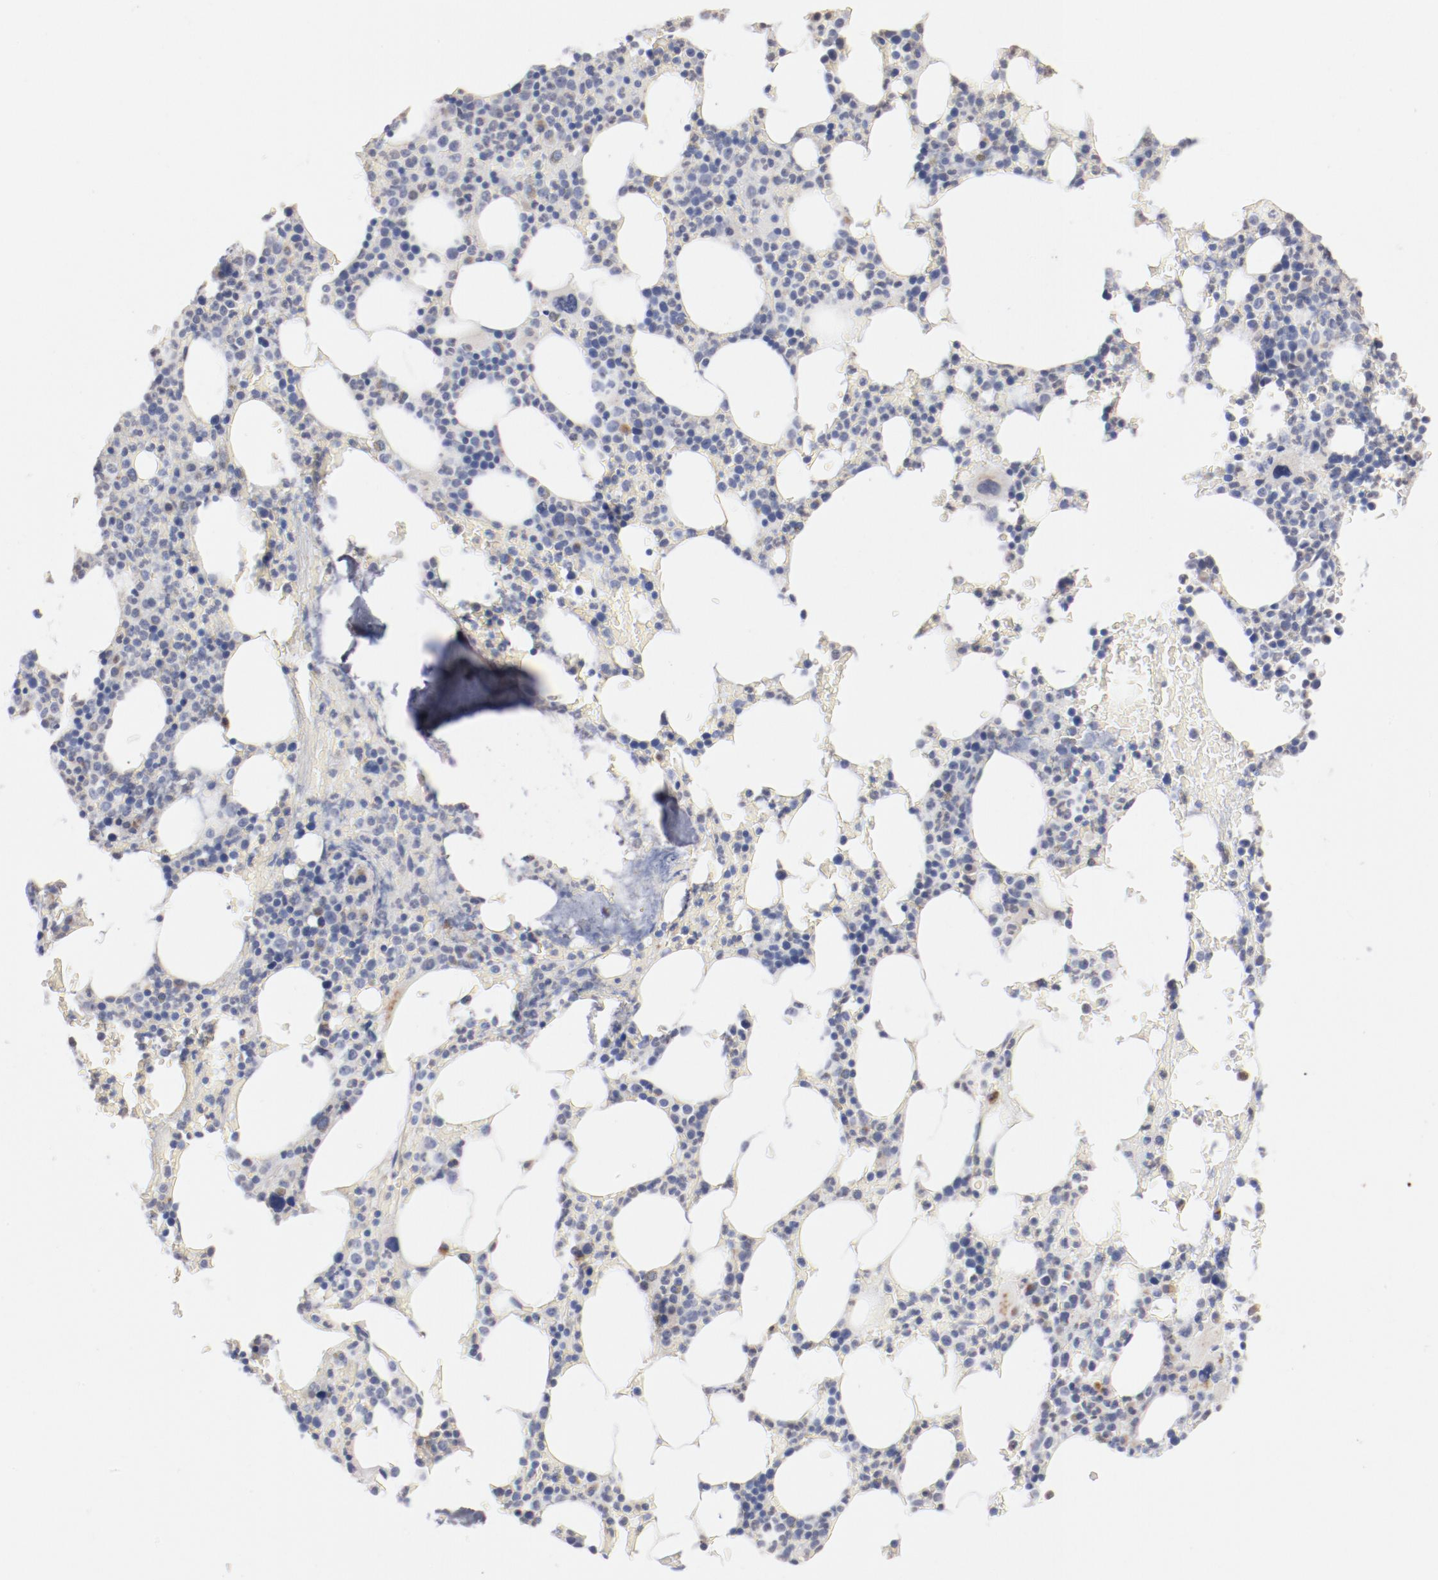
{"staining": {"intensity": "weak", "quantity": "<25%", "location": "cytoplasmic/membranous"}, "tissue": "bone marrow", "cell_type": "Hematopoietic cells", "image_type": "normal", "snomed": [{"axis": "morphology", "description": "Normal tissue, NOS"}, {"axis": "topography", "description": "Bone marrow"}], "caption": "Photomicrograph shows no significant protein expression in hematopoietic cells of unremarkable bone marrow.", "gene": "AK7", "patient": {"sex": "female", "age": 66}}